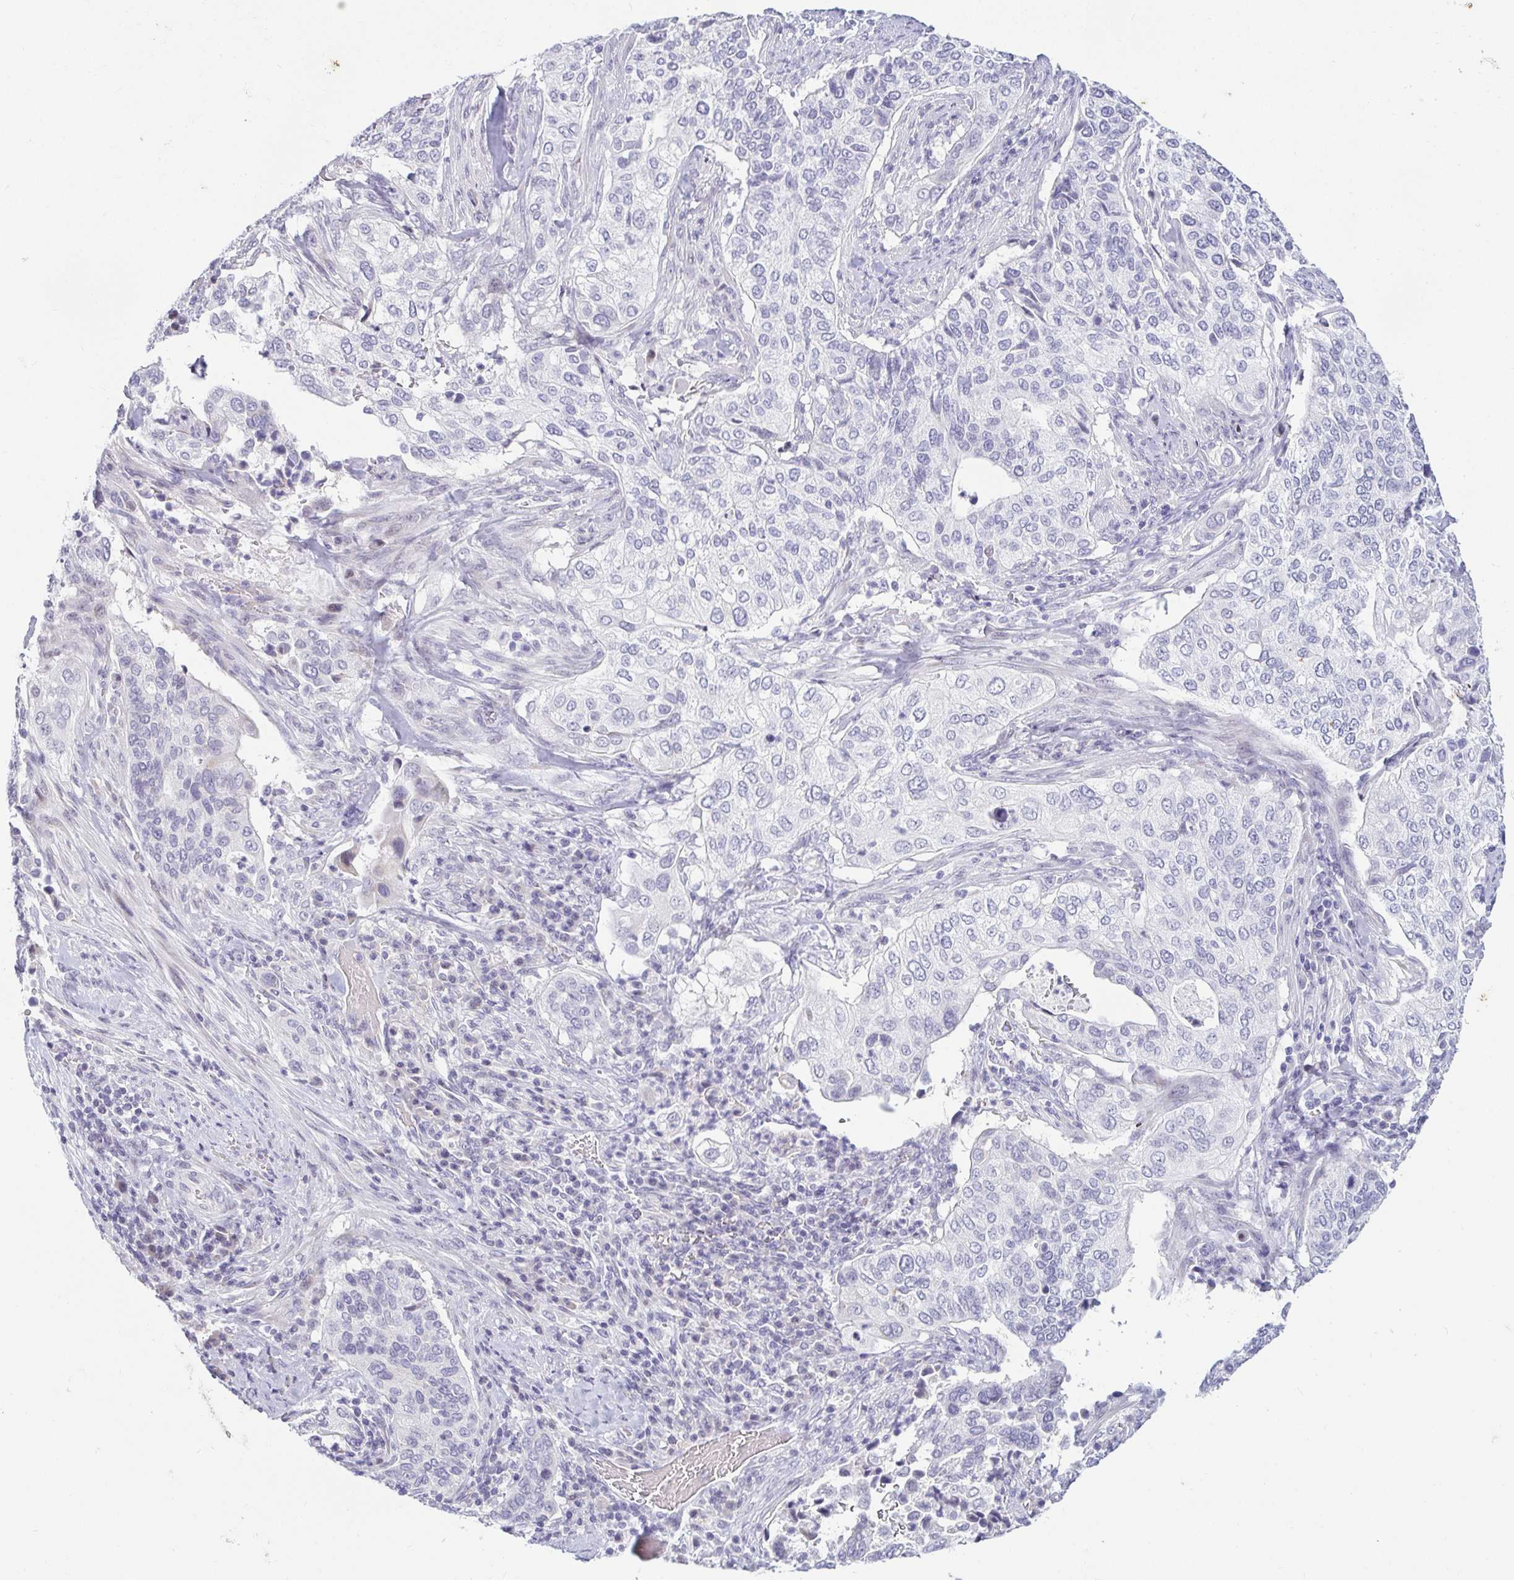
{"staining": {"intensity": "negative", "quantity": "none", "location": "none"}, "tissue": "cervical cancer", "cell_type": "Tumor cells", "image_type": "cancer", "snomed": [{"axis": "morphology", "description": "Squamous cell carcinoma, NOS"}, {"axis": "topography", "description": "Cervix"}], "caption": "Immunohistochemical staining of human cervical cancer (squamous cell carcinoma) reveals no significant positivity in tumor cells.", "gene": "CR2", "patient": {"sex": "female", "age": 38}}